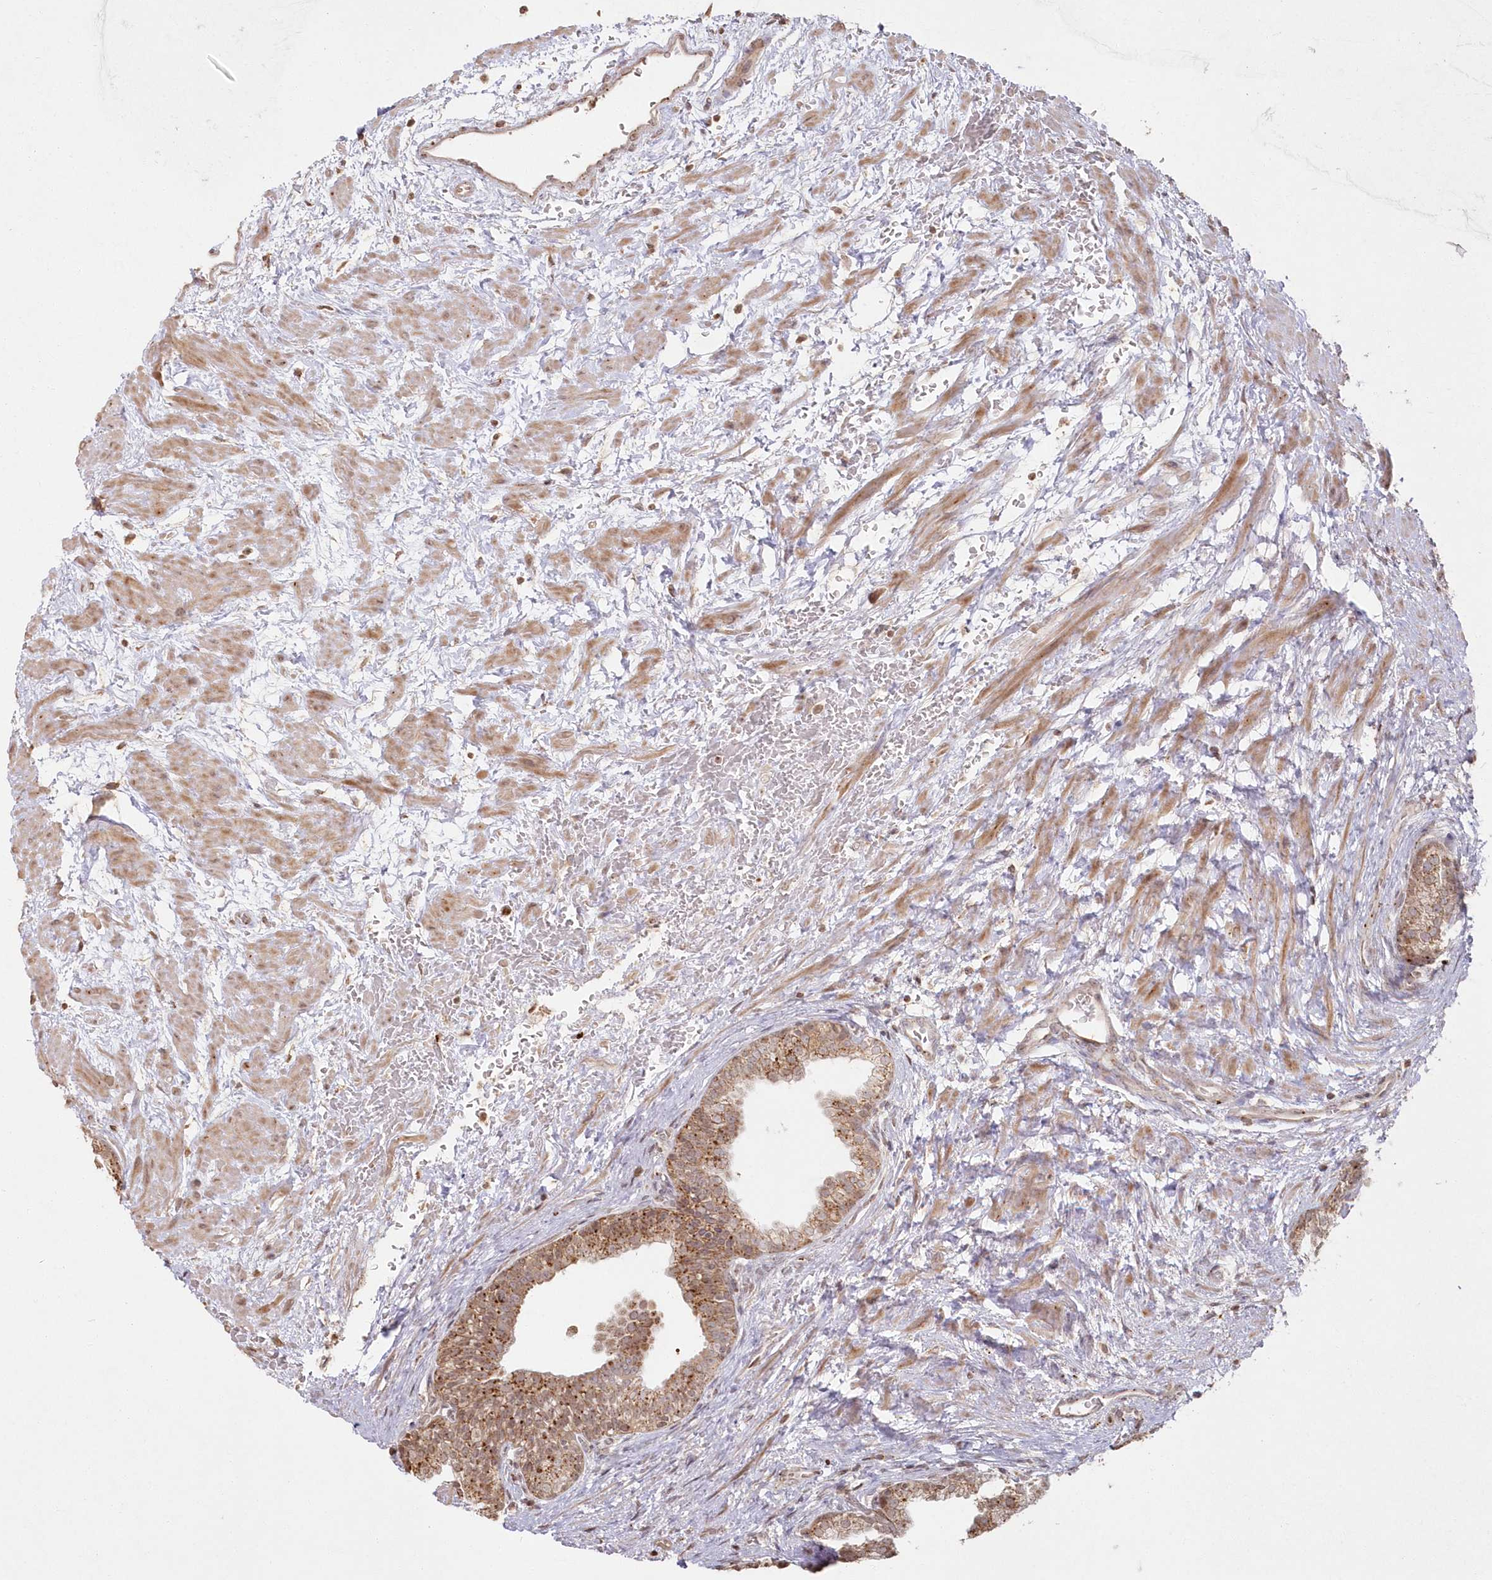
{"staining": {"intensity": "moderate", "quantity": ">75%", "location": "cytoplasmic/membranous"}, "tissue": "prostate", "cell_type": "Glandular cells", "image_type": "normal", "snomed": [{"axis": "morphology", "description": "Normal tissue, NOS"}, {"axis": "topography", "description": "Prostate"}], "caption": "Immunohistochemistry of normal prostate shows medium levels of moderate cytoplasmic/membranous staining in approximately >75% of glandular cells.", "gene": "ARSB", "patient": {"sex": "male", "age": 48}}